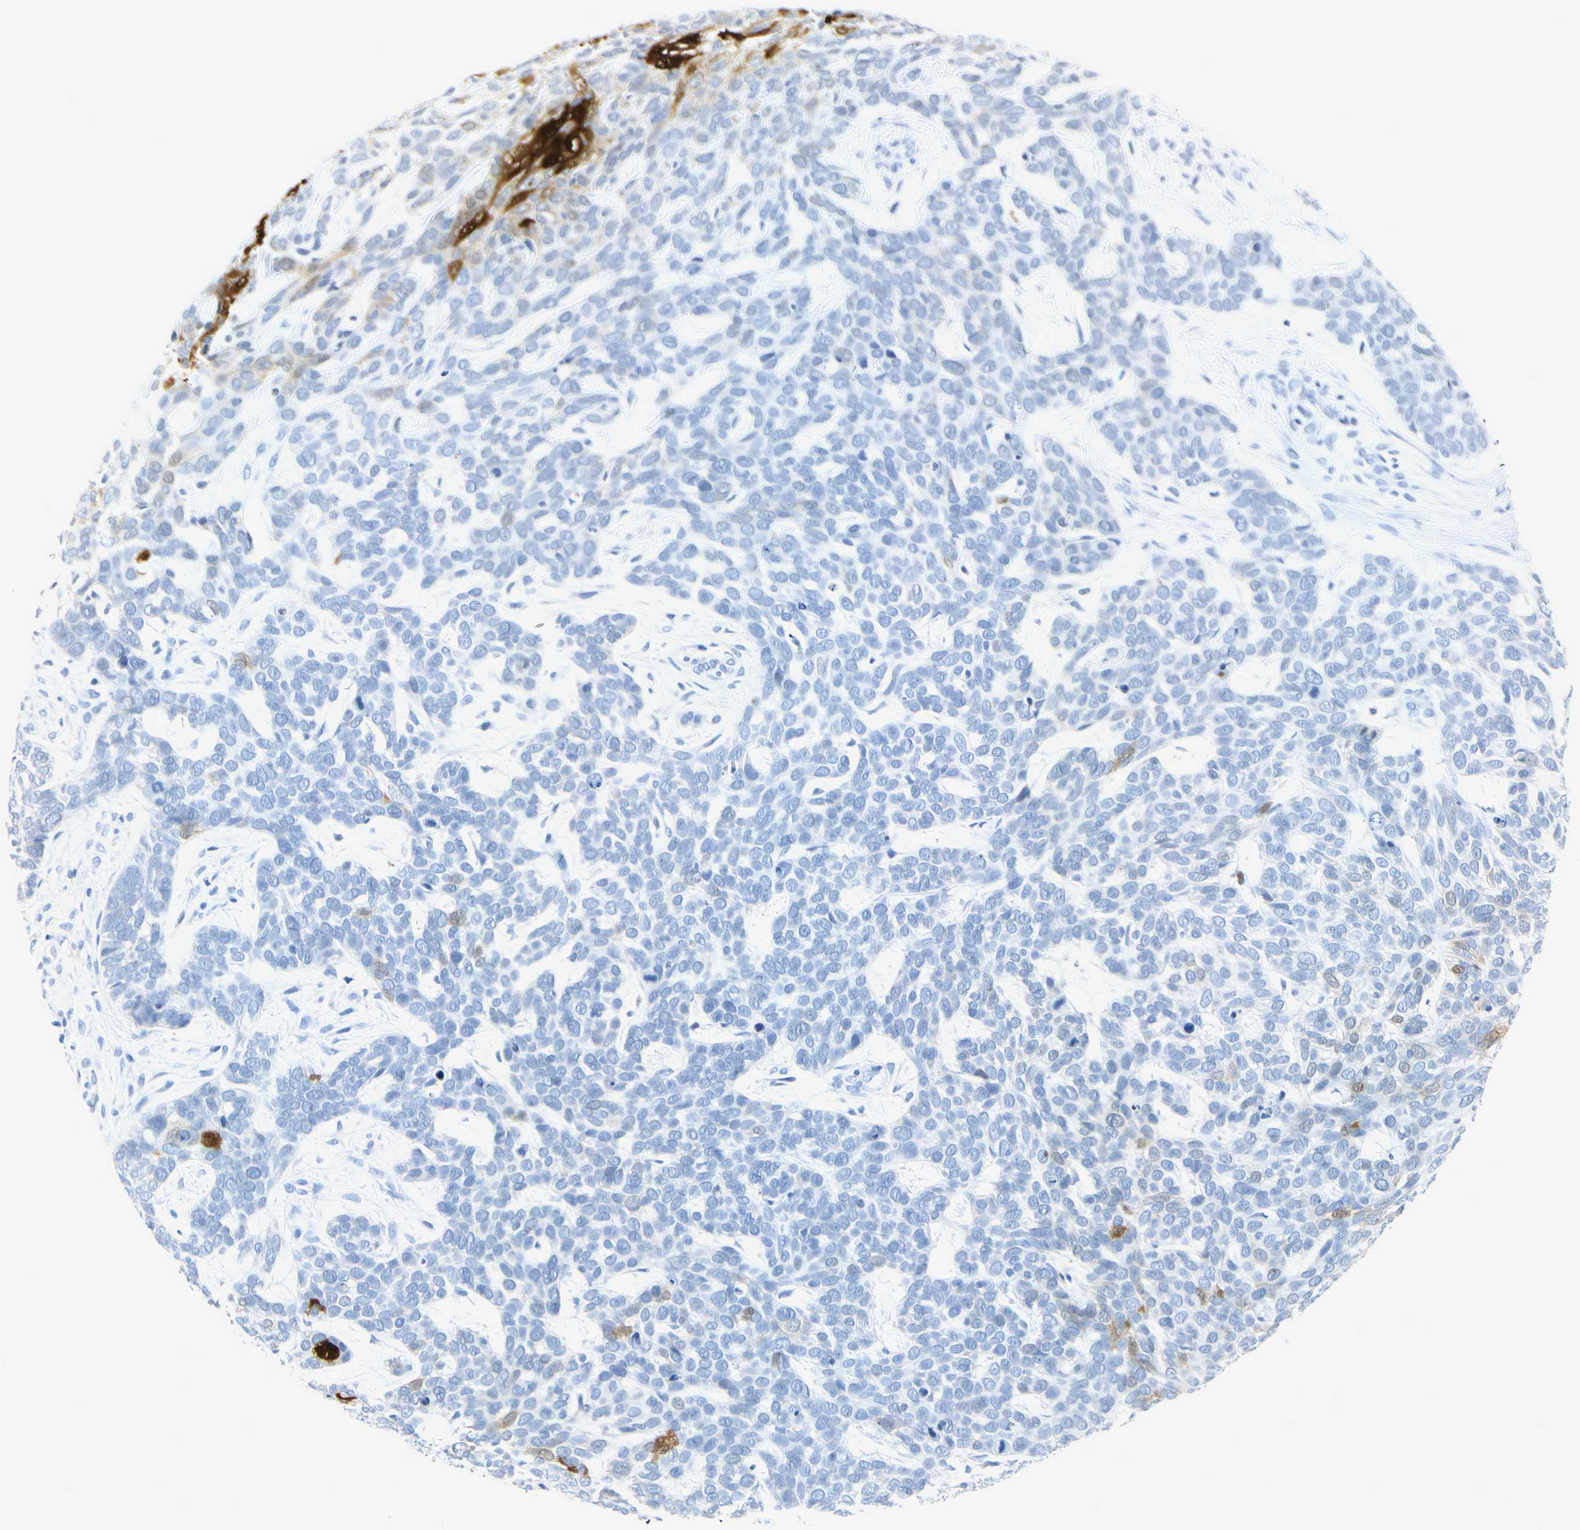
{"staining": {"intensity": "negative", "quantity": "none", "location": "none"}, "tissue": "skin cancer", "cell_type": "Tumor cells", "image_type": "cancer", "snomed": [{"axis": "morphology", "description": "Basal cell carcinoma"}, {"axis": "topography", "description": "Skin"}], "caption": "Immunohistochemistry micrograph of neoplastic tissue: skin cancer (basal cell carcinoma) stained with DAB shows no significant protein expression in tumor cells.", "gene": "CA3", "patient": {"sex": "male", "age": 87}}